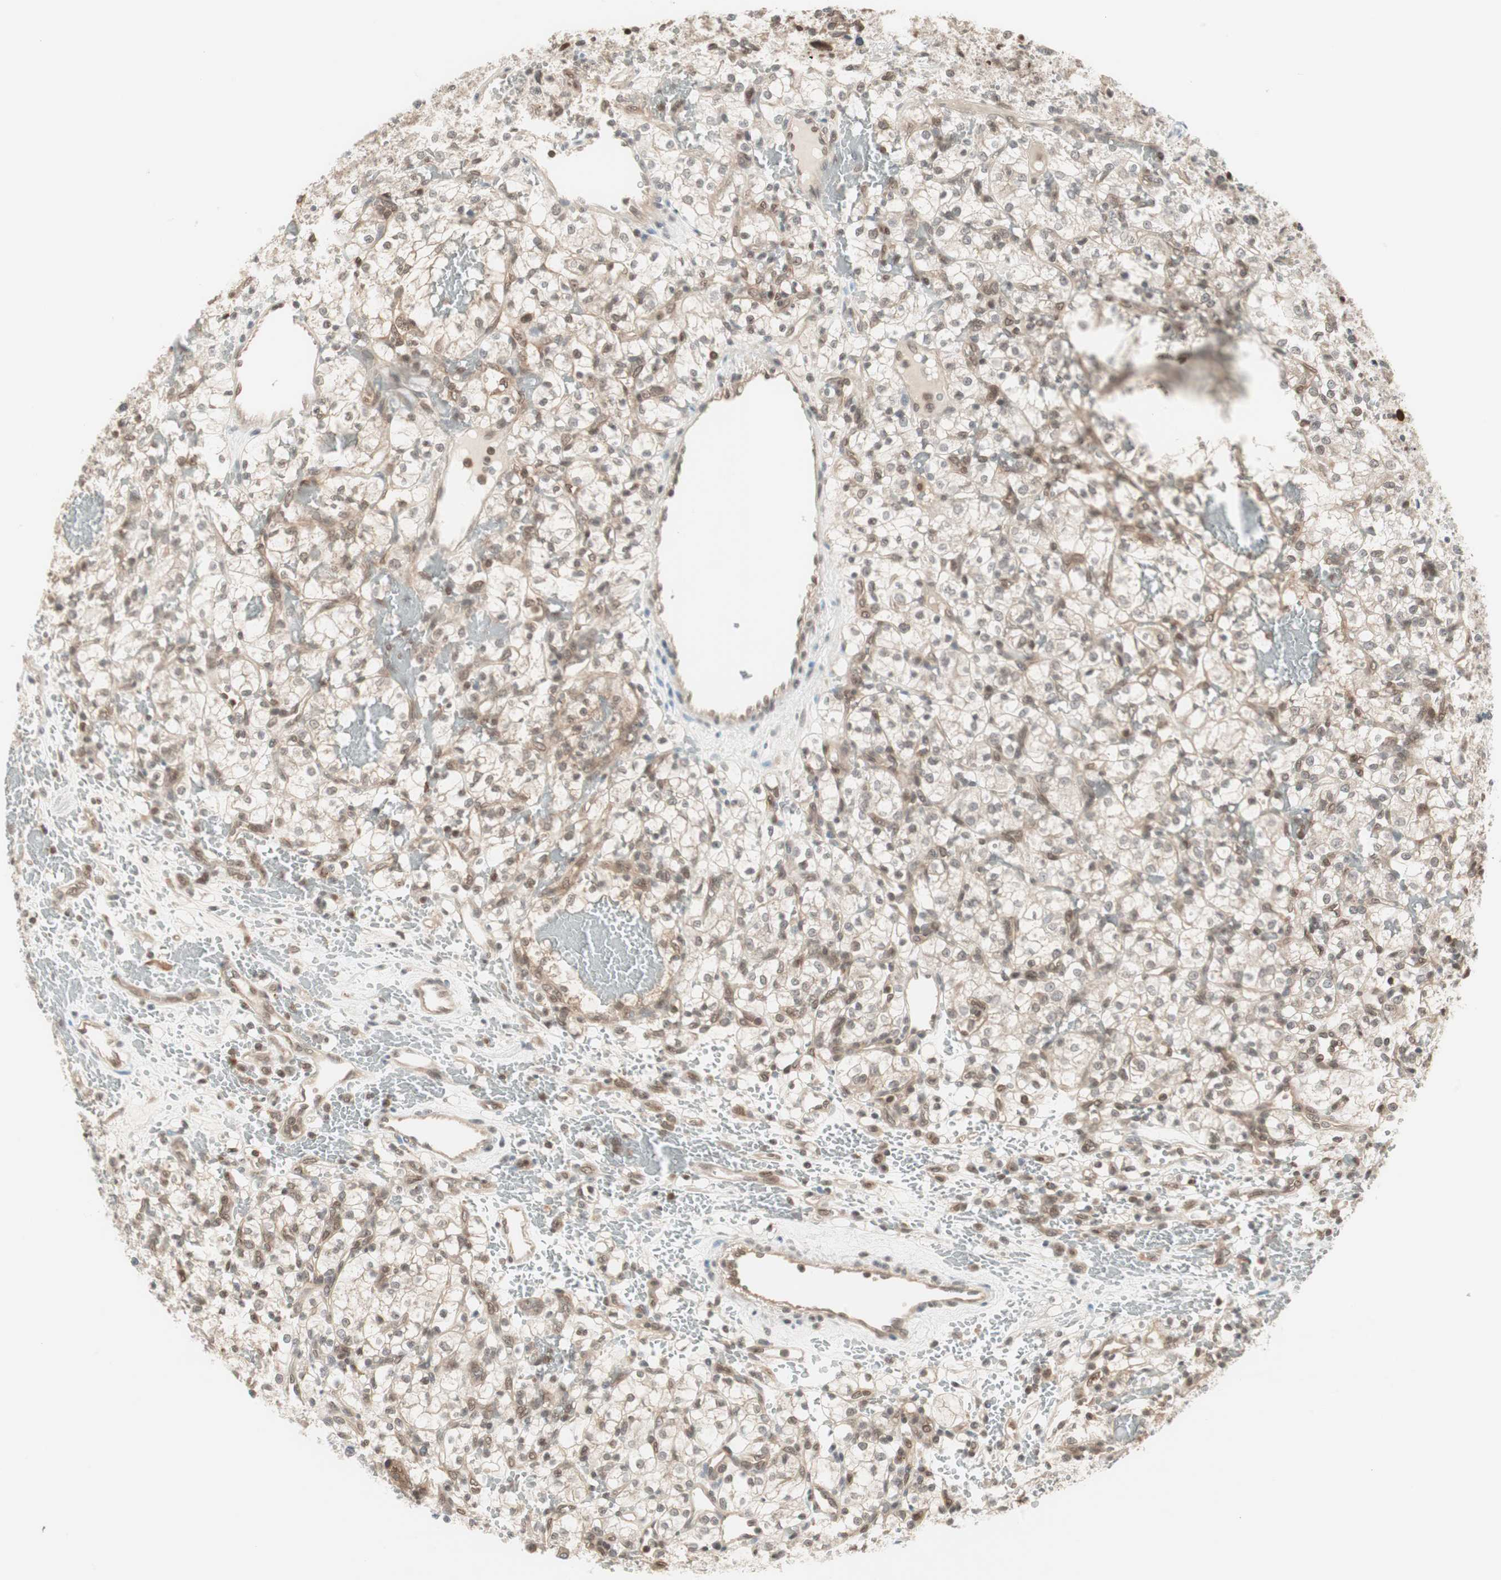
{"staining": {"intensity": "weak", "quantity": "25%-75%", "location": "cytoplasmic/membranous"}, "tissue": "renal cancer", "cell_type": "Tumor cells", "image_type": "cancer", "snomed": [{"axis": "morphology", "description": "Adenocarcinoma, NOS"}, {"axis": "topography", "description": "Kidney"}], "caption": "Human adenocarcinoma (renal) stained with a protein marker exhibits weak staining in tumor cells.", "gene": "UBE2I", "patient": {"sex": "female", "age": 60}}